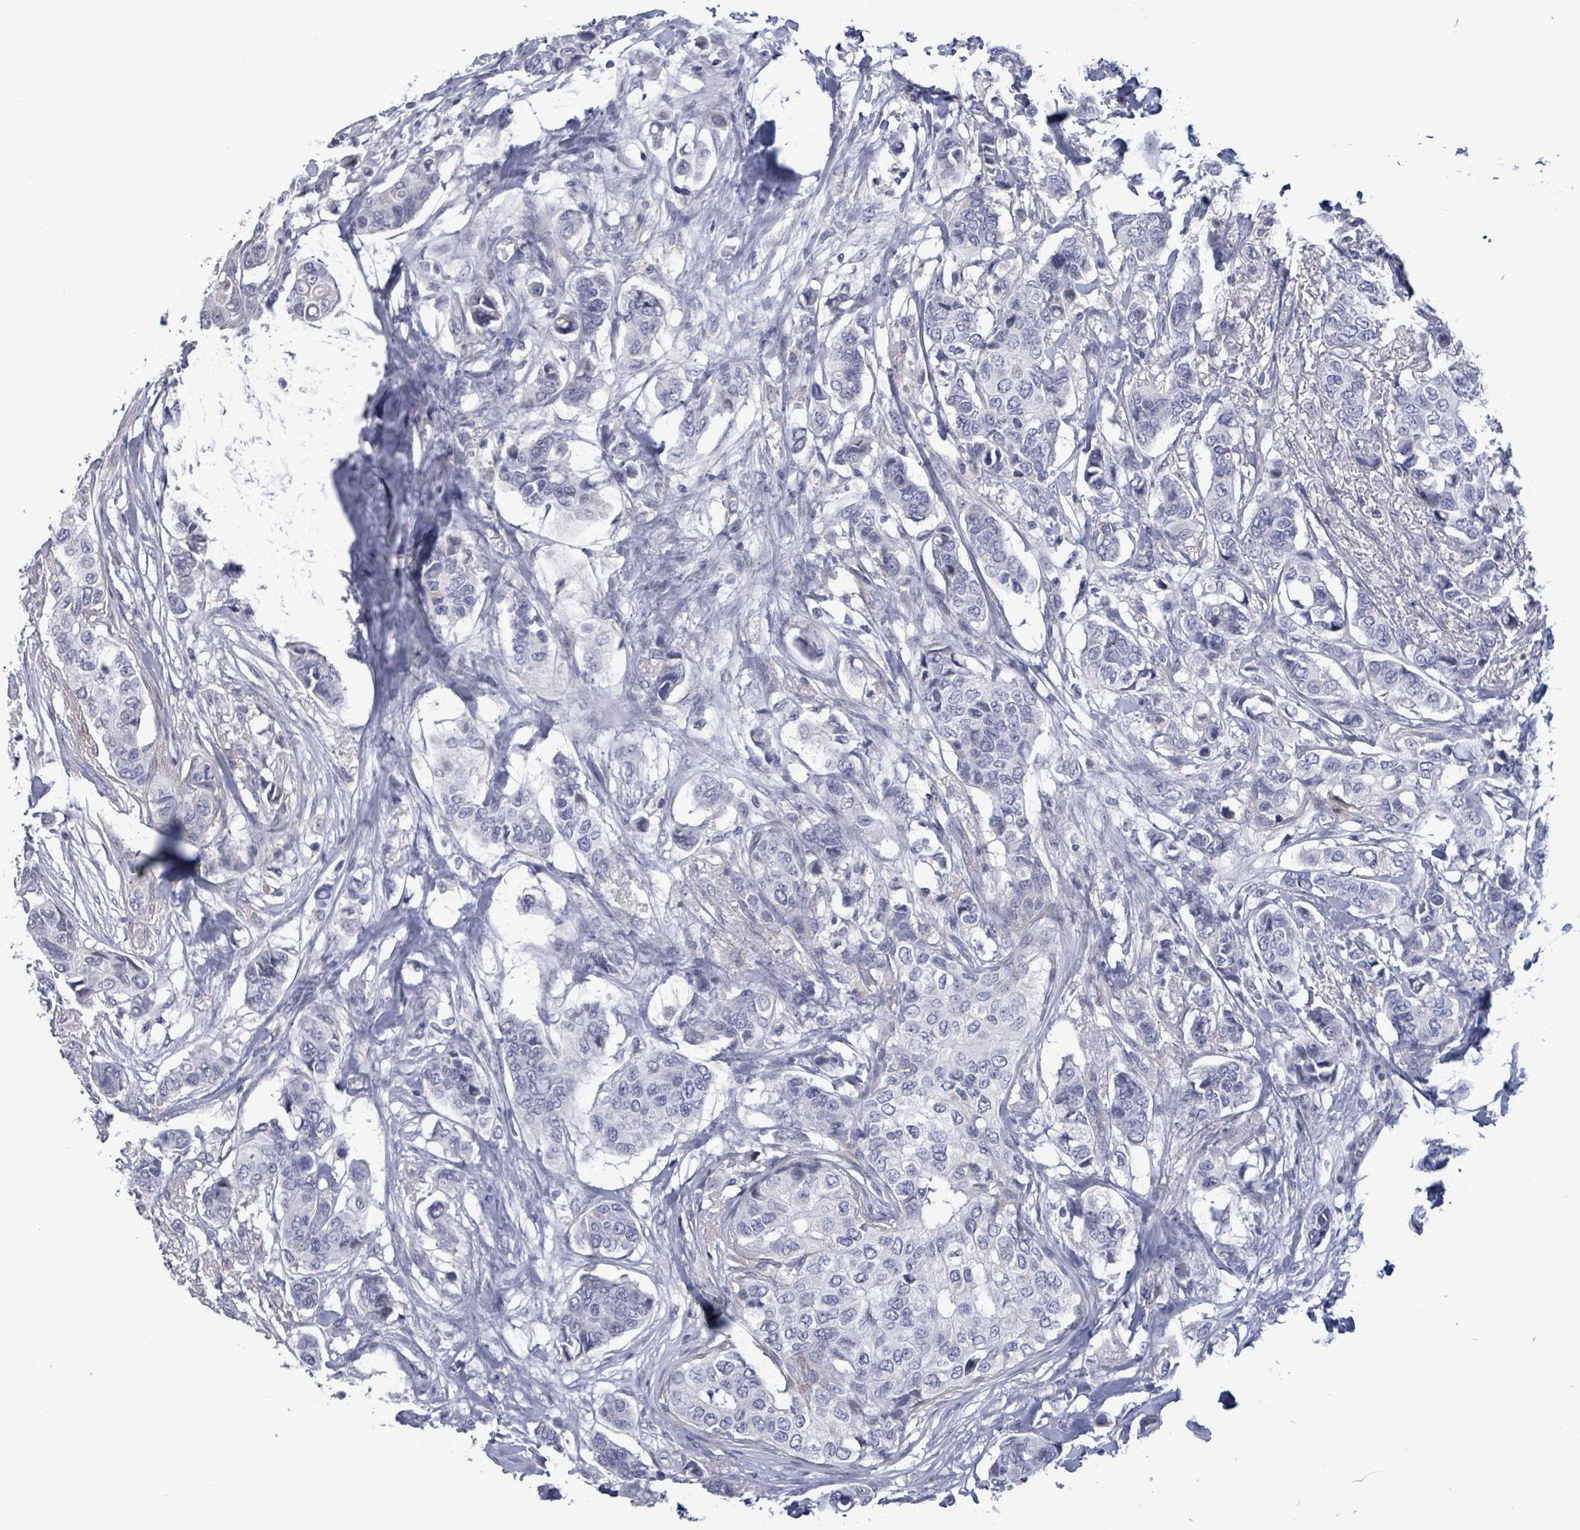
{"staining": {"intensity": "negative", "quantity": "none", "location": "none"}, "tissue": "breast cancer", "cell_type": "Tumor cells", "image_type": "cancer", "snomed": [{"axis": "morphology", "description": "Lobular carcinoma"}, {"axis": "topography", "description": "Breast"}], "caption": "Tumor cells show no significant protein positivity in breast cancer.", "gene": "BSG", "patient": {"sex": "female", "age": 51}}